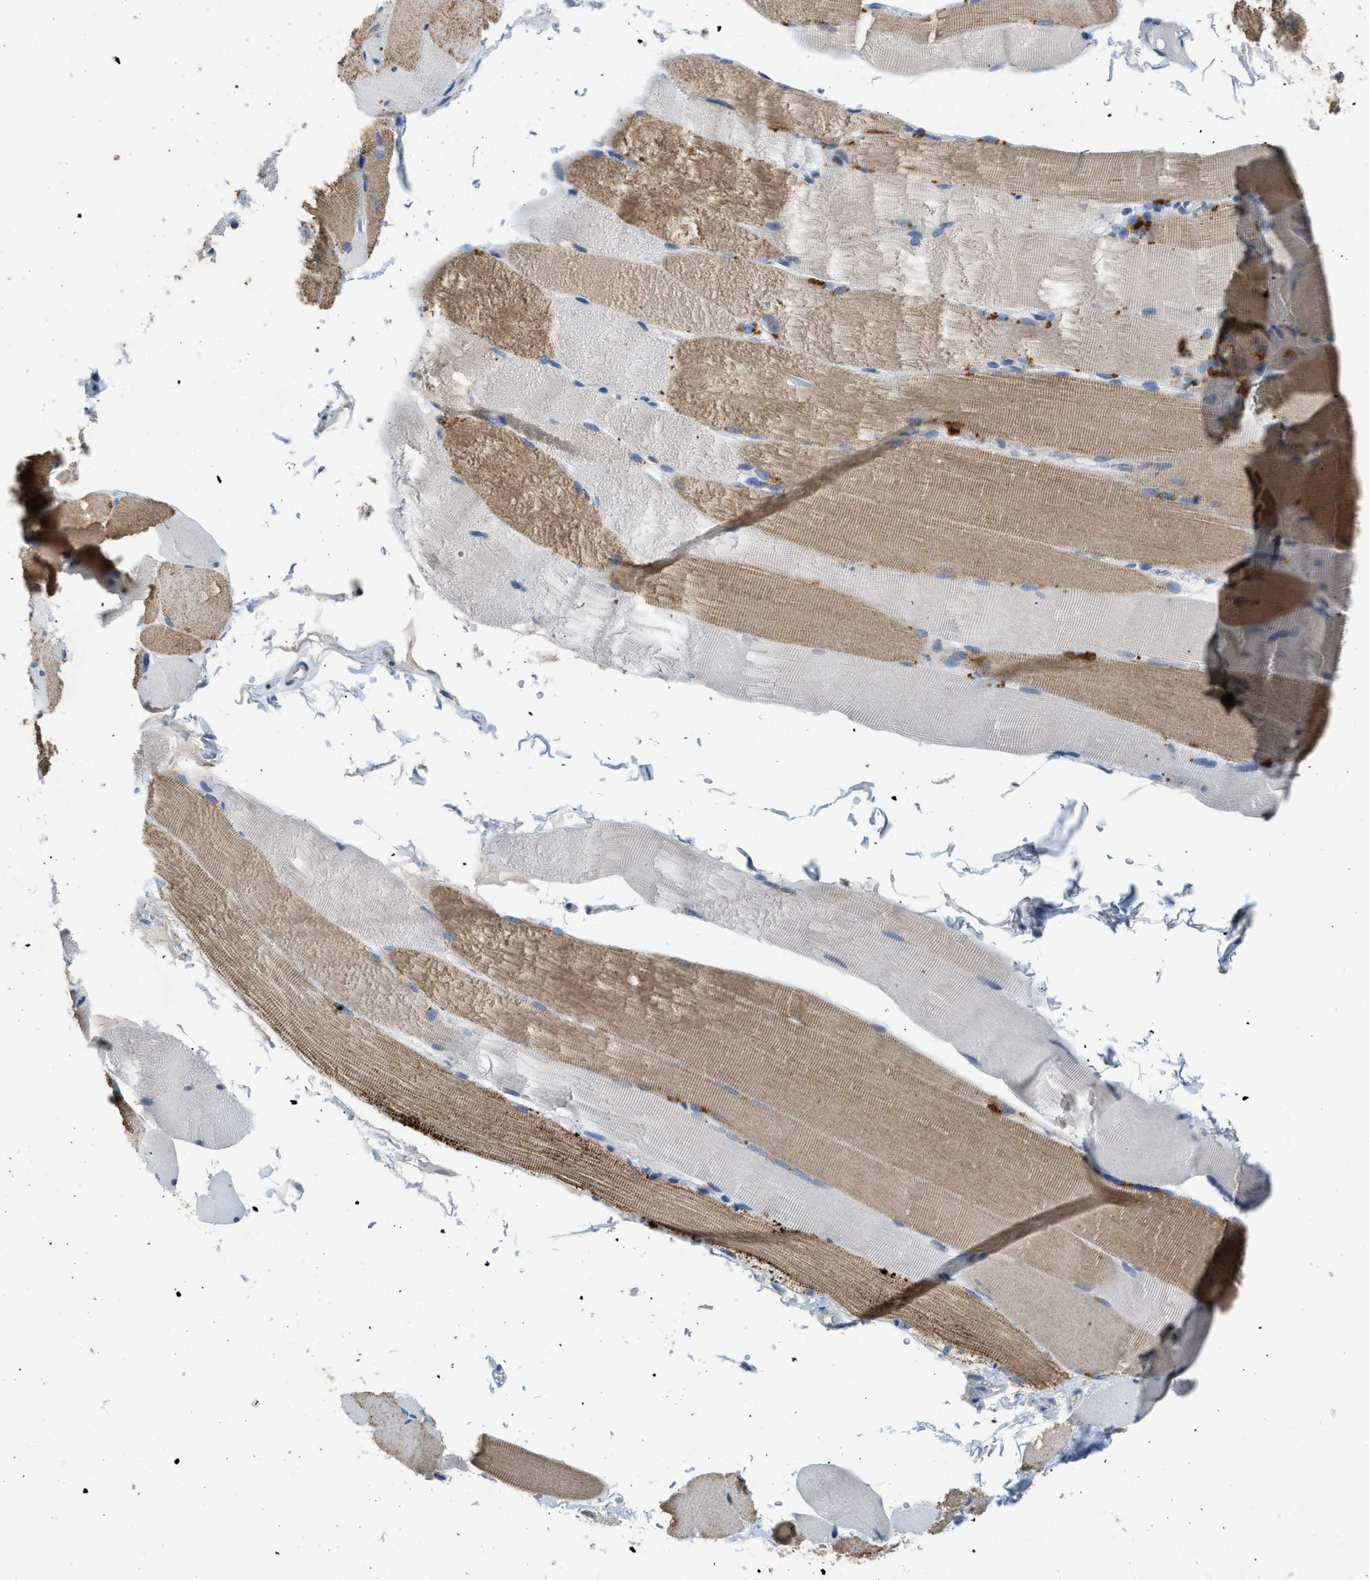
{"staining": {"intensity": "moderate", "quantity": ">75%", "location": "cytoplasmic/membranous"}, "tissue": "skeletal muscle", "cell_type": "Myocytes", "image_type": "normal", "snomed": [{"axis": "morphology", "description": "Normal tissue, NOS"}, {"axis": "topography", "description": "Skin"}, {"axis": "topography", "description": "Skeletal muscle"}], "caption": "Immunohistochemical staining of benign skeletal muscle demonstrates >75% levels of moderate cytoplasmic/membranous protein positivity in about >75% of myocytes.", "gene": "TOMM34", "patient": {"sex": "male", "age": 83}}